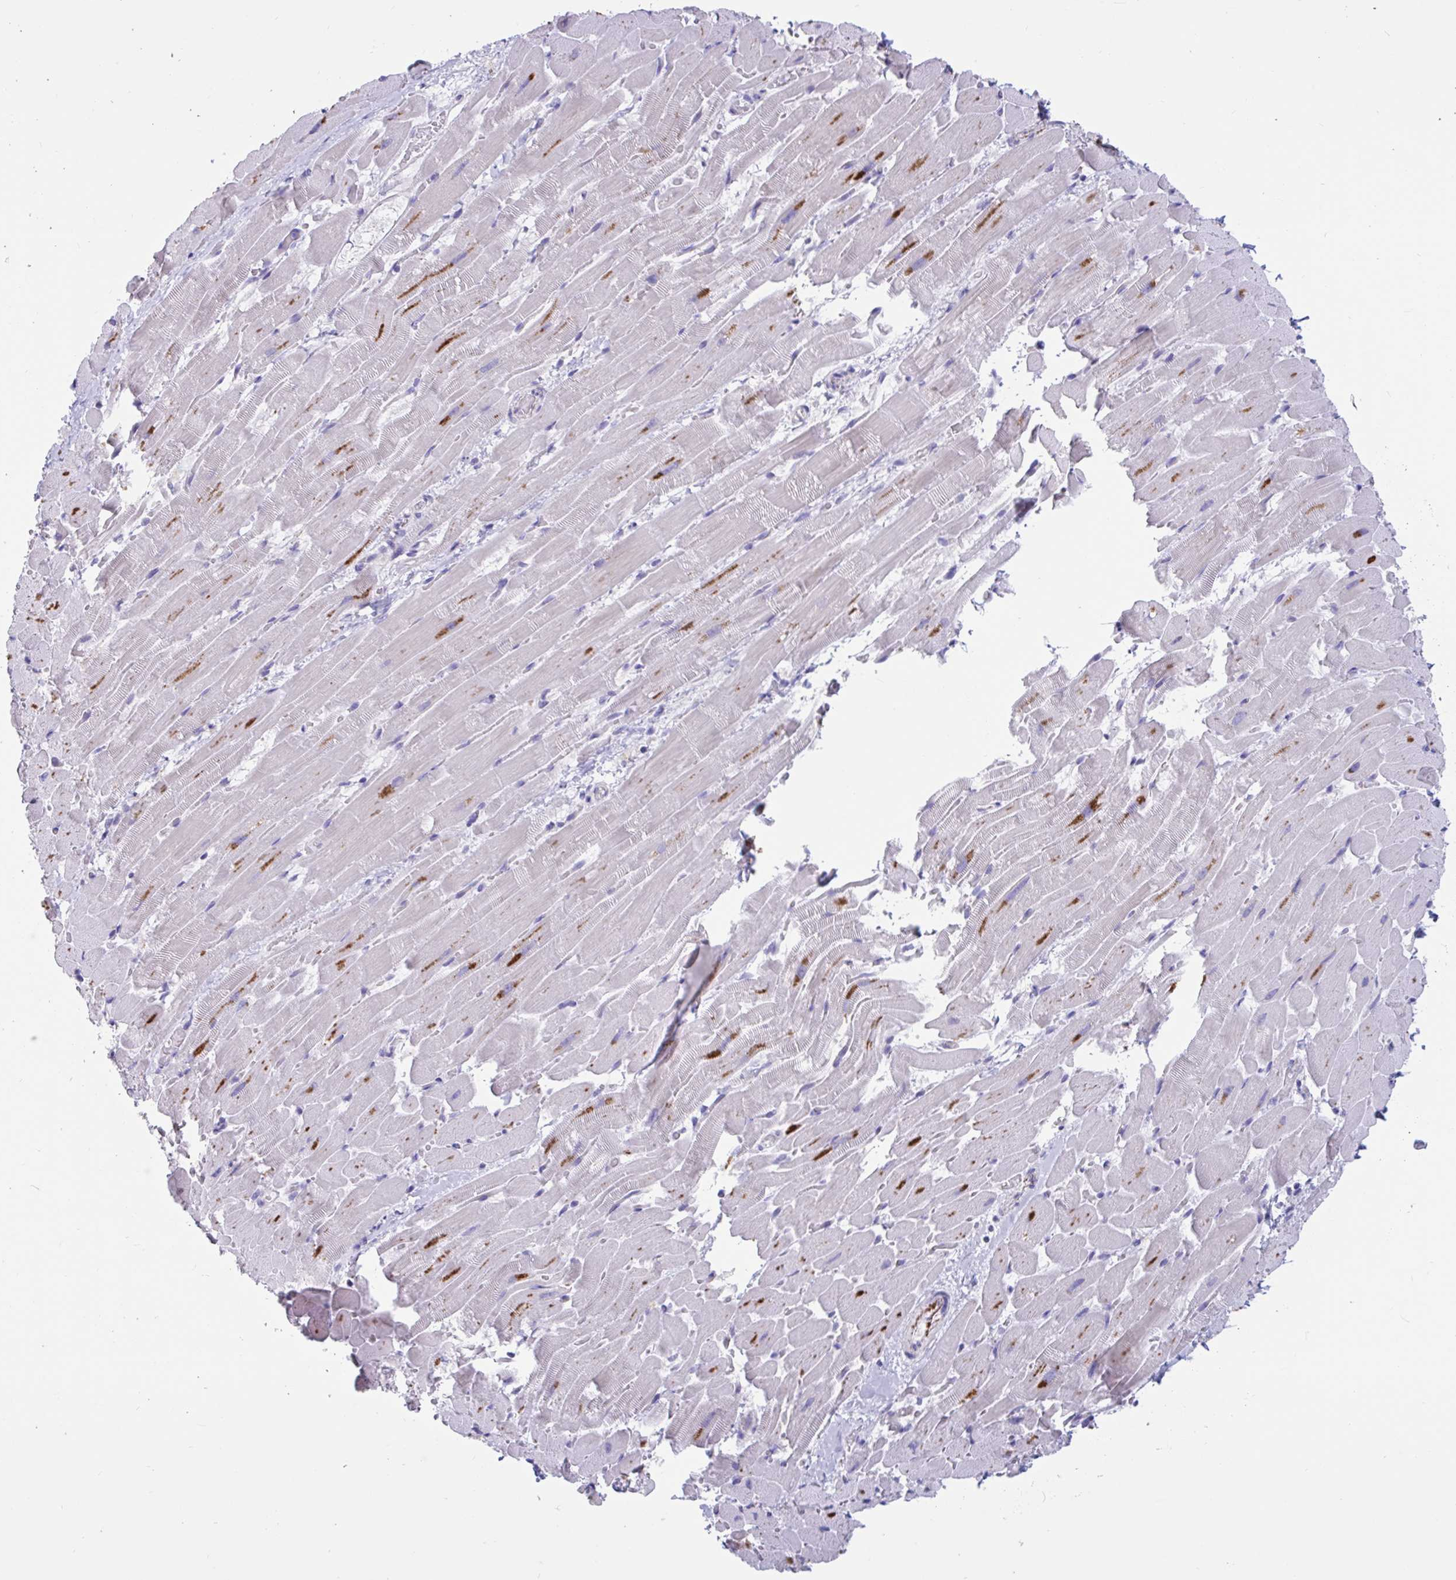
{"staining": {"intensity": "moderate", "quantity": "25%-75%", "location": "cytoplasmic/membranous,nuclear"}, "tissue": "heart muscle", "cell_type": "Cardiomyocytes", "image_type": "normal", "snomed": [{"axis": "morphology", "description": "Normal tissue, NOS"}, {"axis": "topography", "description": "Heart"}], "caption": "Moderate cytoplasmic/membranous,nuclear staining for a protein is seen in approximately 25%-75% of cardiomyocytes of benign heart muscle using IHC.", "gene": "DDX39A", "patient": {"sex": "male", "age": 37}}